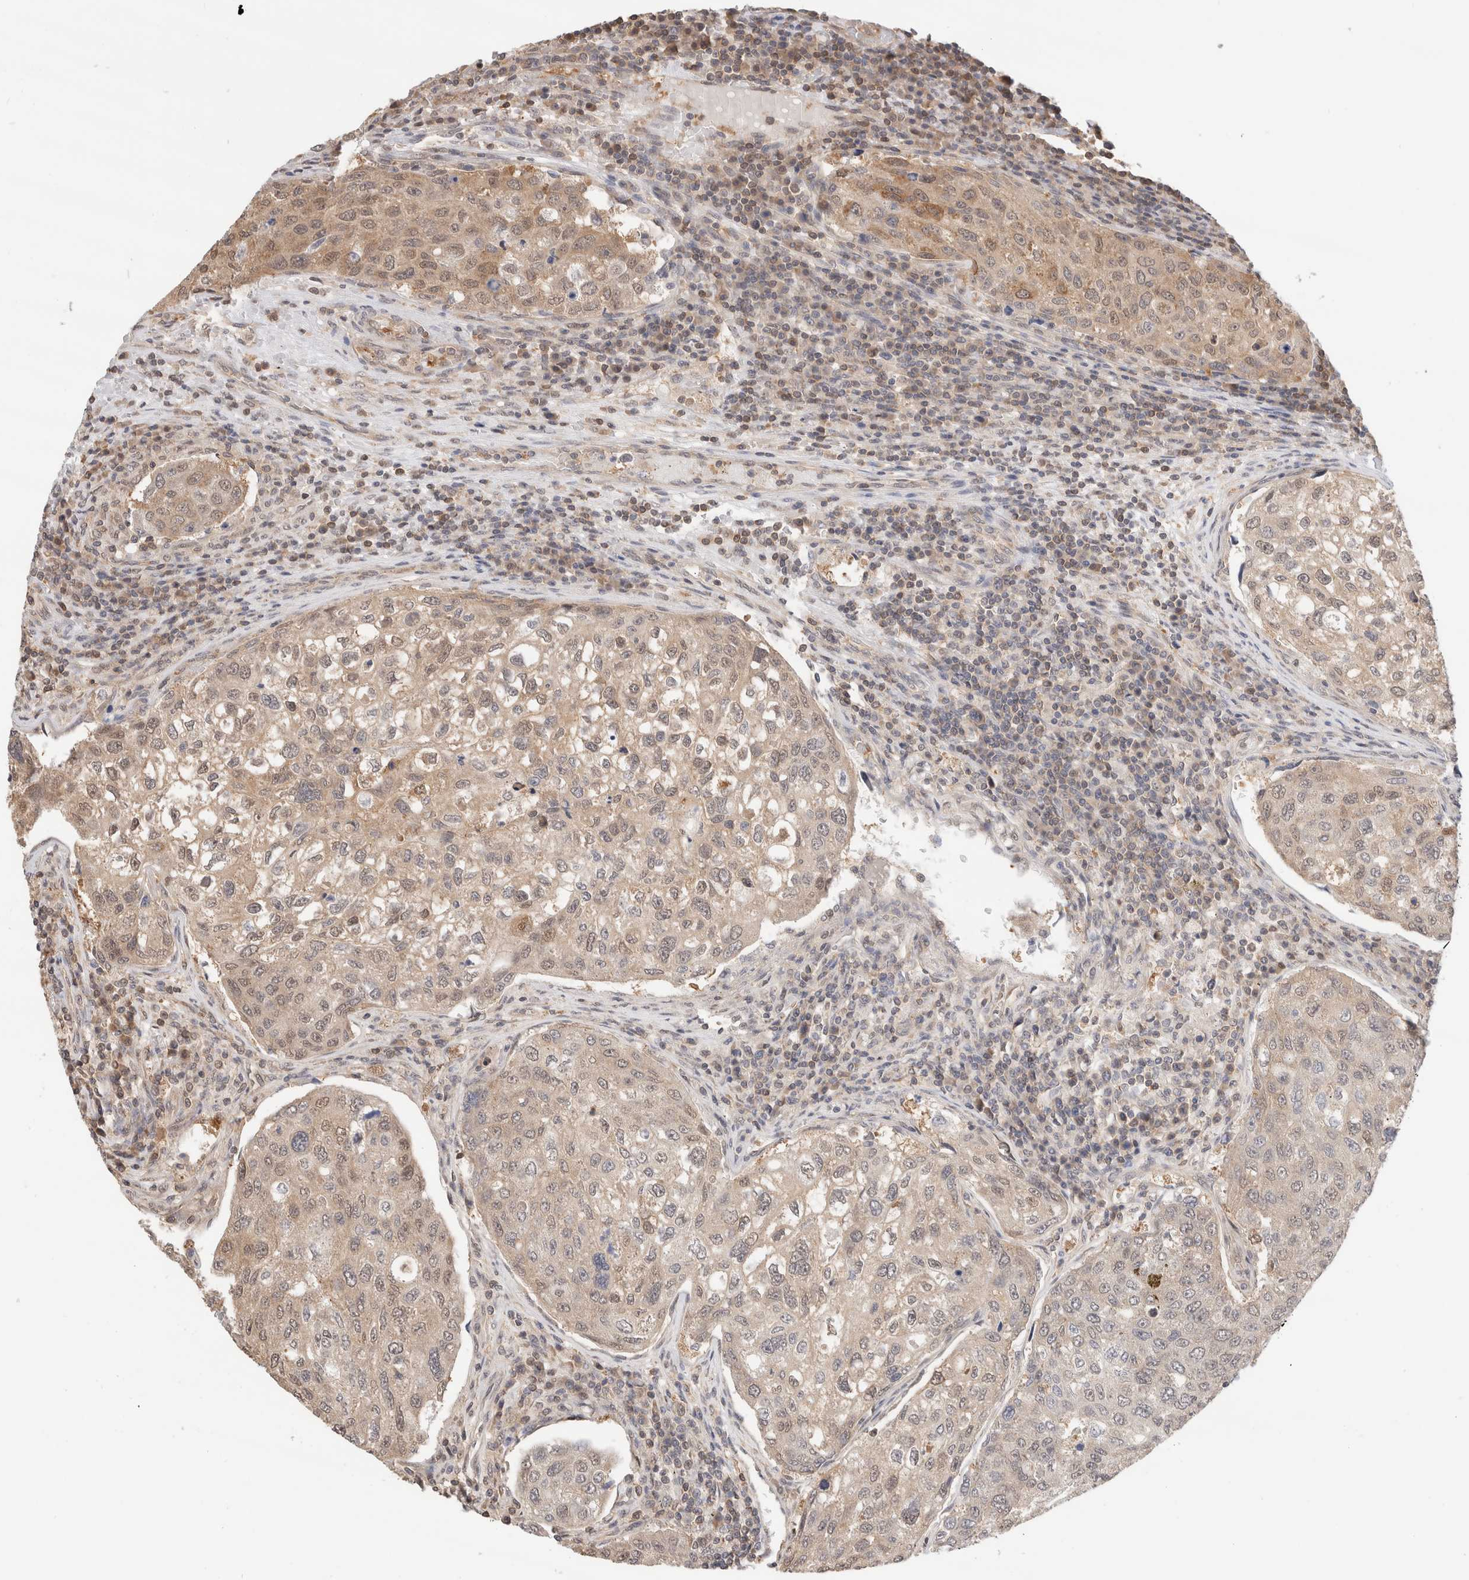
{"staining": {"intensity": "moderate", "quantity": ">75%", "location": "cytoplasmic/membranous"}, "tissue": "urothelial cancer", "cell_type": "Tumor cells", "image_type": "cancer", "snomed": [{"axis": "morphology", "description": "Urothelial carcinoma, High grade"}, {"axis": "topography", "description": "Lymph node"}, {"axis": "topography", "description": "Urinary bladder"}], "caption": "A micrograph showing moderate cytoplasmic/membranous expression in approximately >75% of tumor cells in urothelial cancer, as visualized by brown immunohistochemical staining.", "gene": "C17orf97", "patient": {"sex": "male", "age": 51}}